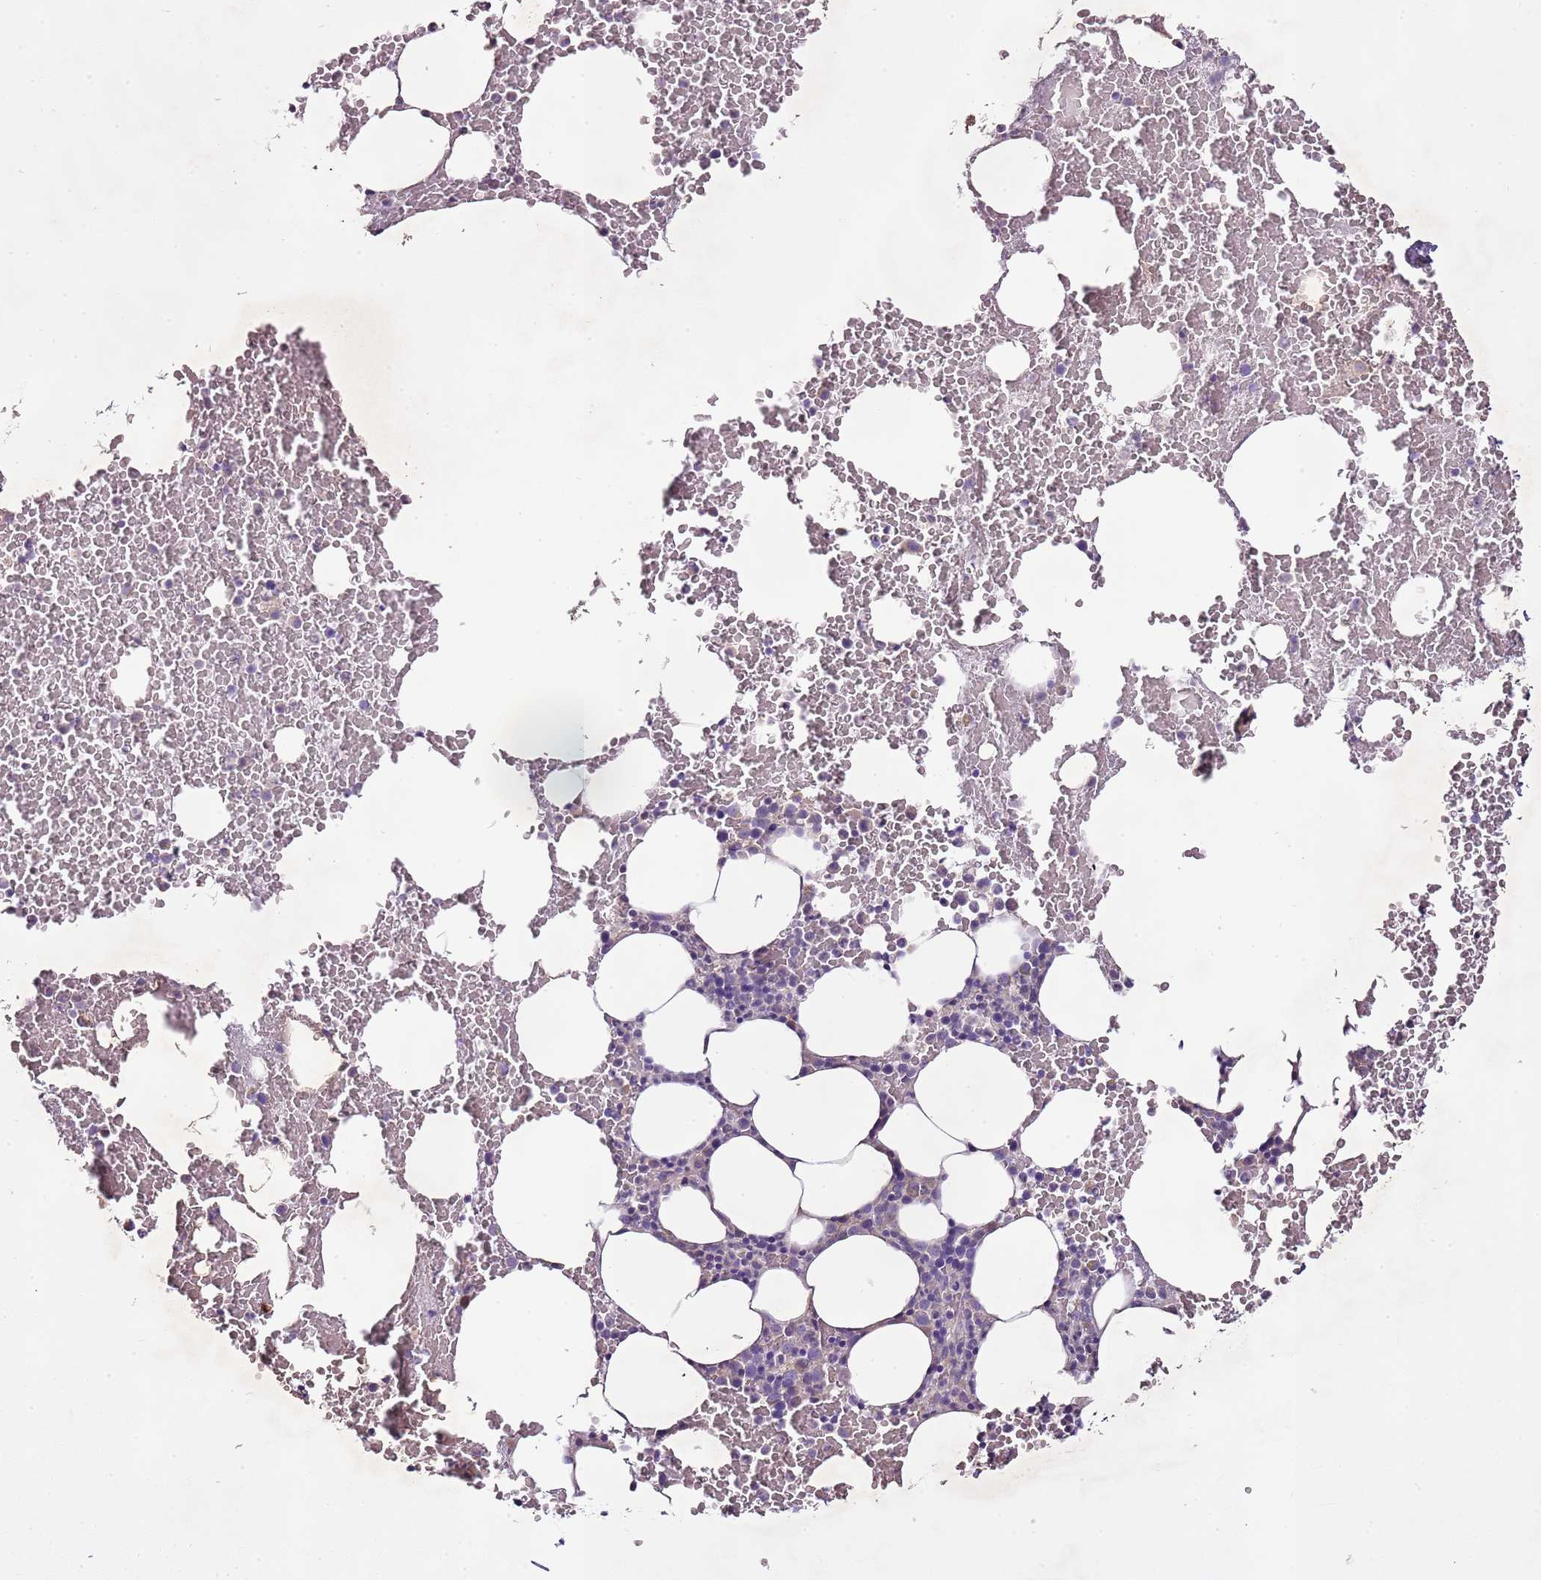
{"staining": {"intensity": "negative", "quantity": "none", "location": "none"}, "tissue": "bone marrow", "cell_type": "Hematopoietic cells", "image_type": "normal", "snomed": [{"axis": "morphology", "description": "Normal tissue, NOS"}, {"axis": "morphology", "description": "Inflammation, NOS"}, {"axis": "topography", "description": "Bone marrow"}], "caption": "The immunohistochemistry (IHC) image has no significant expression in hematopoietic cells of bone marrow.", "gene": "CMKLR1", "patient": {"sex": "female", "age": 78}}